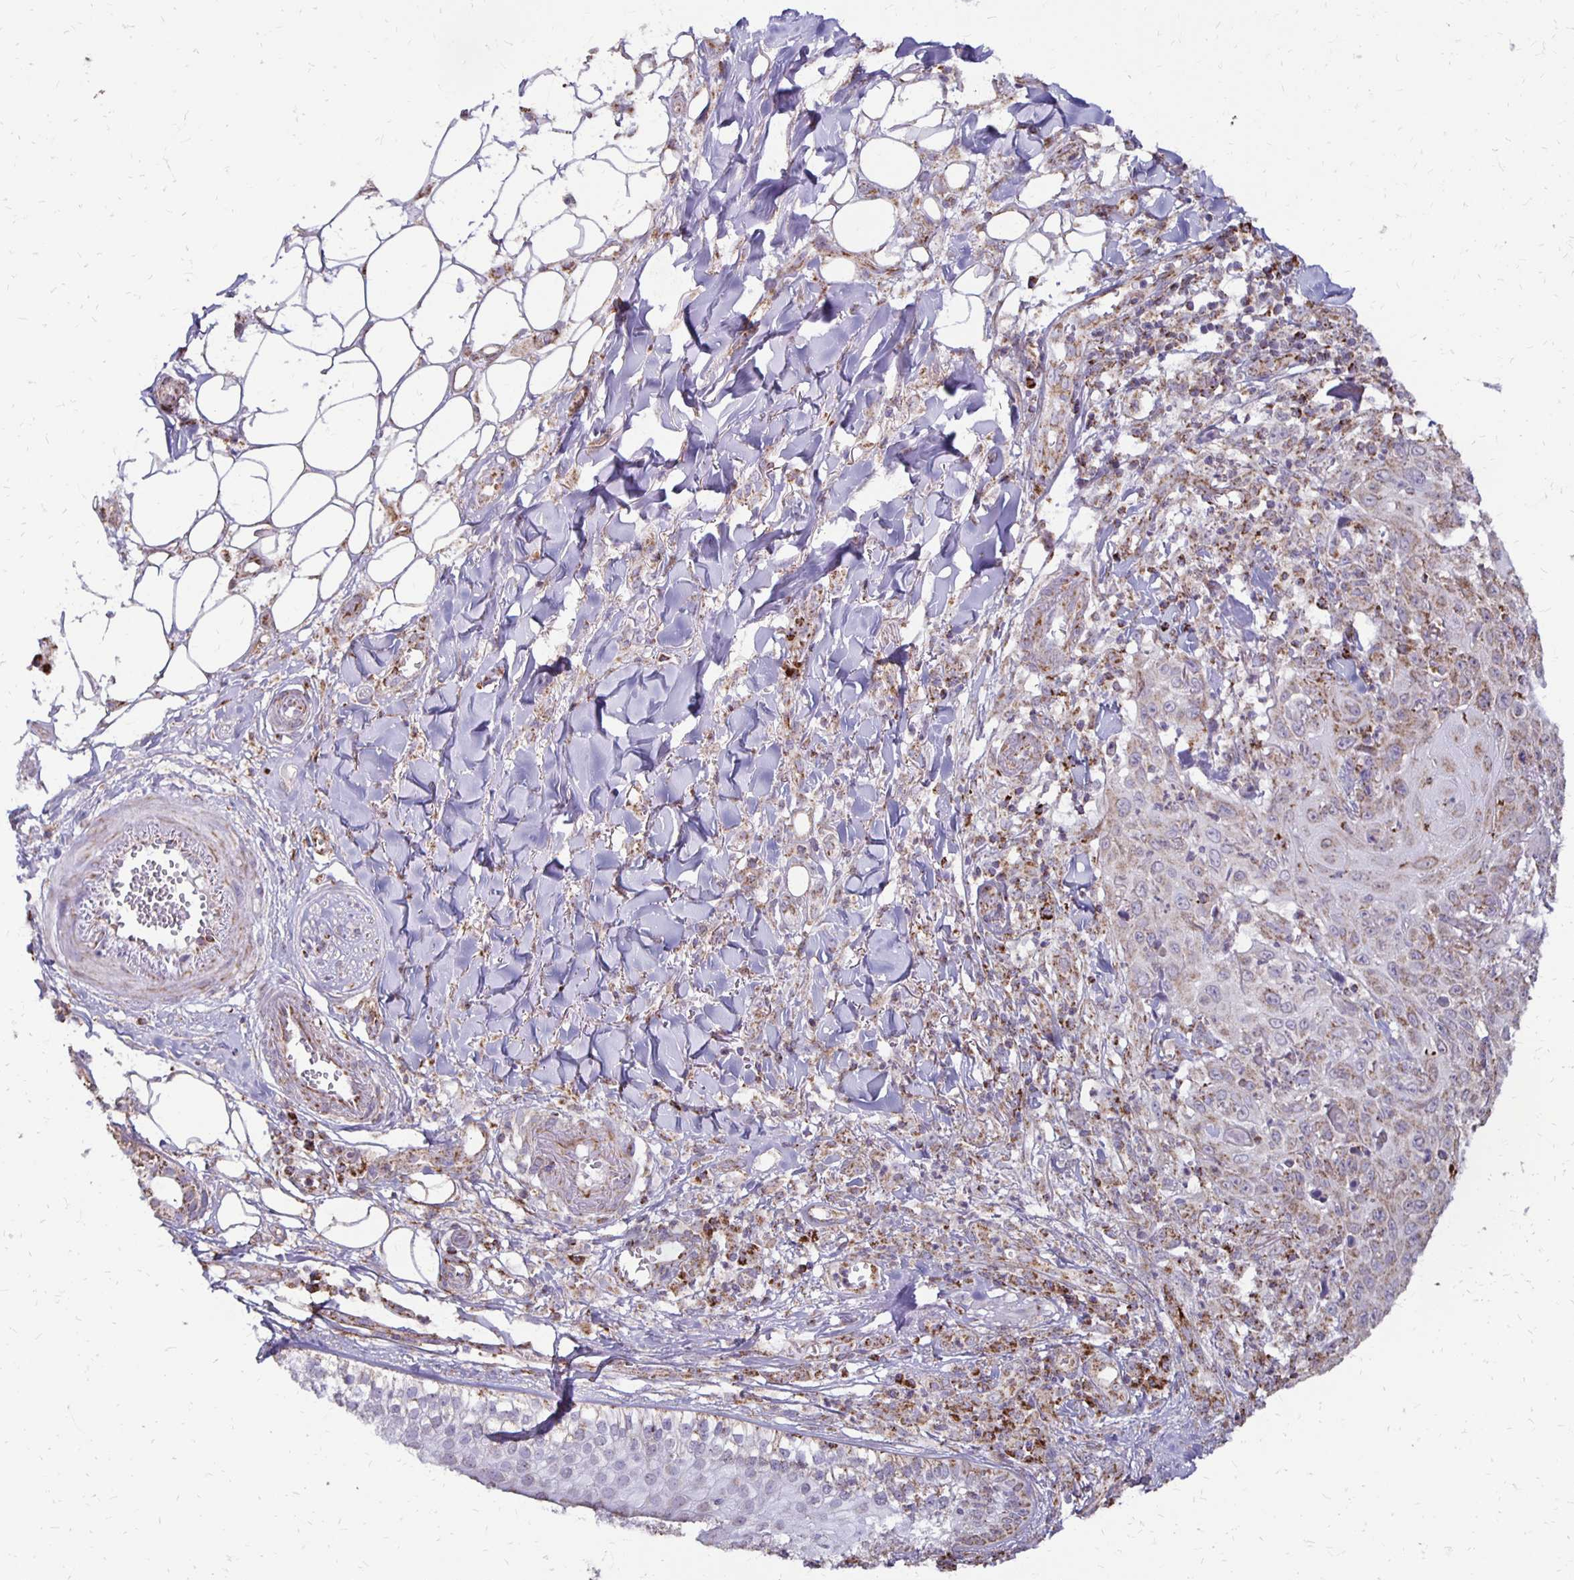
{"staining": {"intensity": "weak", "quantity": "25%-75%", "location": "cytoplasmic/membranous"}, "tissue": "skin cancer", "cell_type": "Tumor cells", "image_type": "cancer", "snomed": [{"axis": "morphology", "description": "Squamous cell carcinoma, NOS"}, {"axis": "topography", "description": "Skin"}], "caption": "Immunohistochemical staining of human squamous cell carcinoma (skin) shows weak cytoplasmic/membranous protein staining in about 25%-75% of tumor cells. Immunohistochemistry (ihc) stains the protein in brown and the nuclei are stained blue.", "gene": "IER3", "patient": {"sex": "male", "age": 75}}